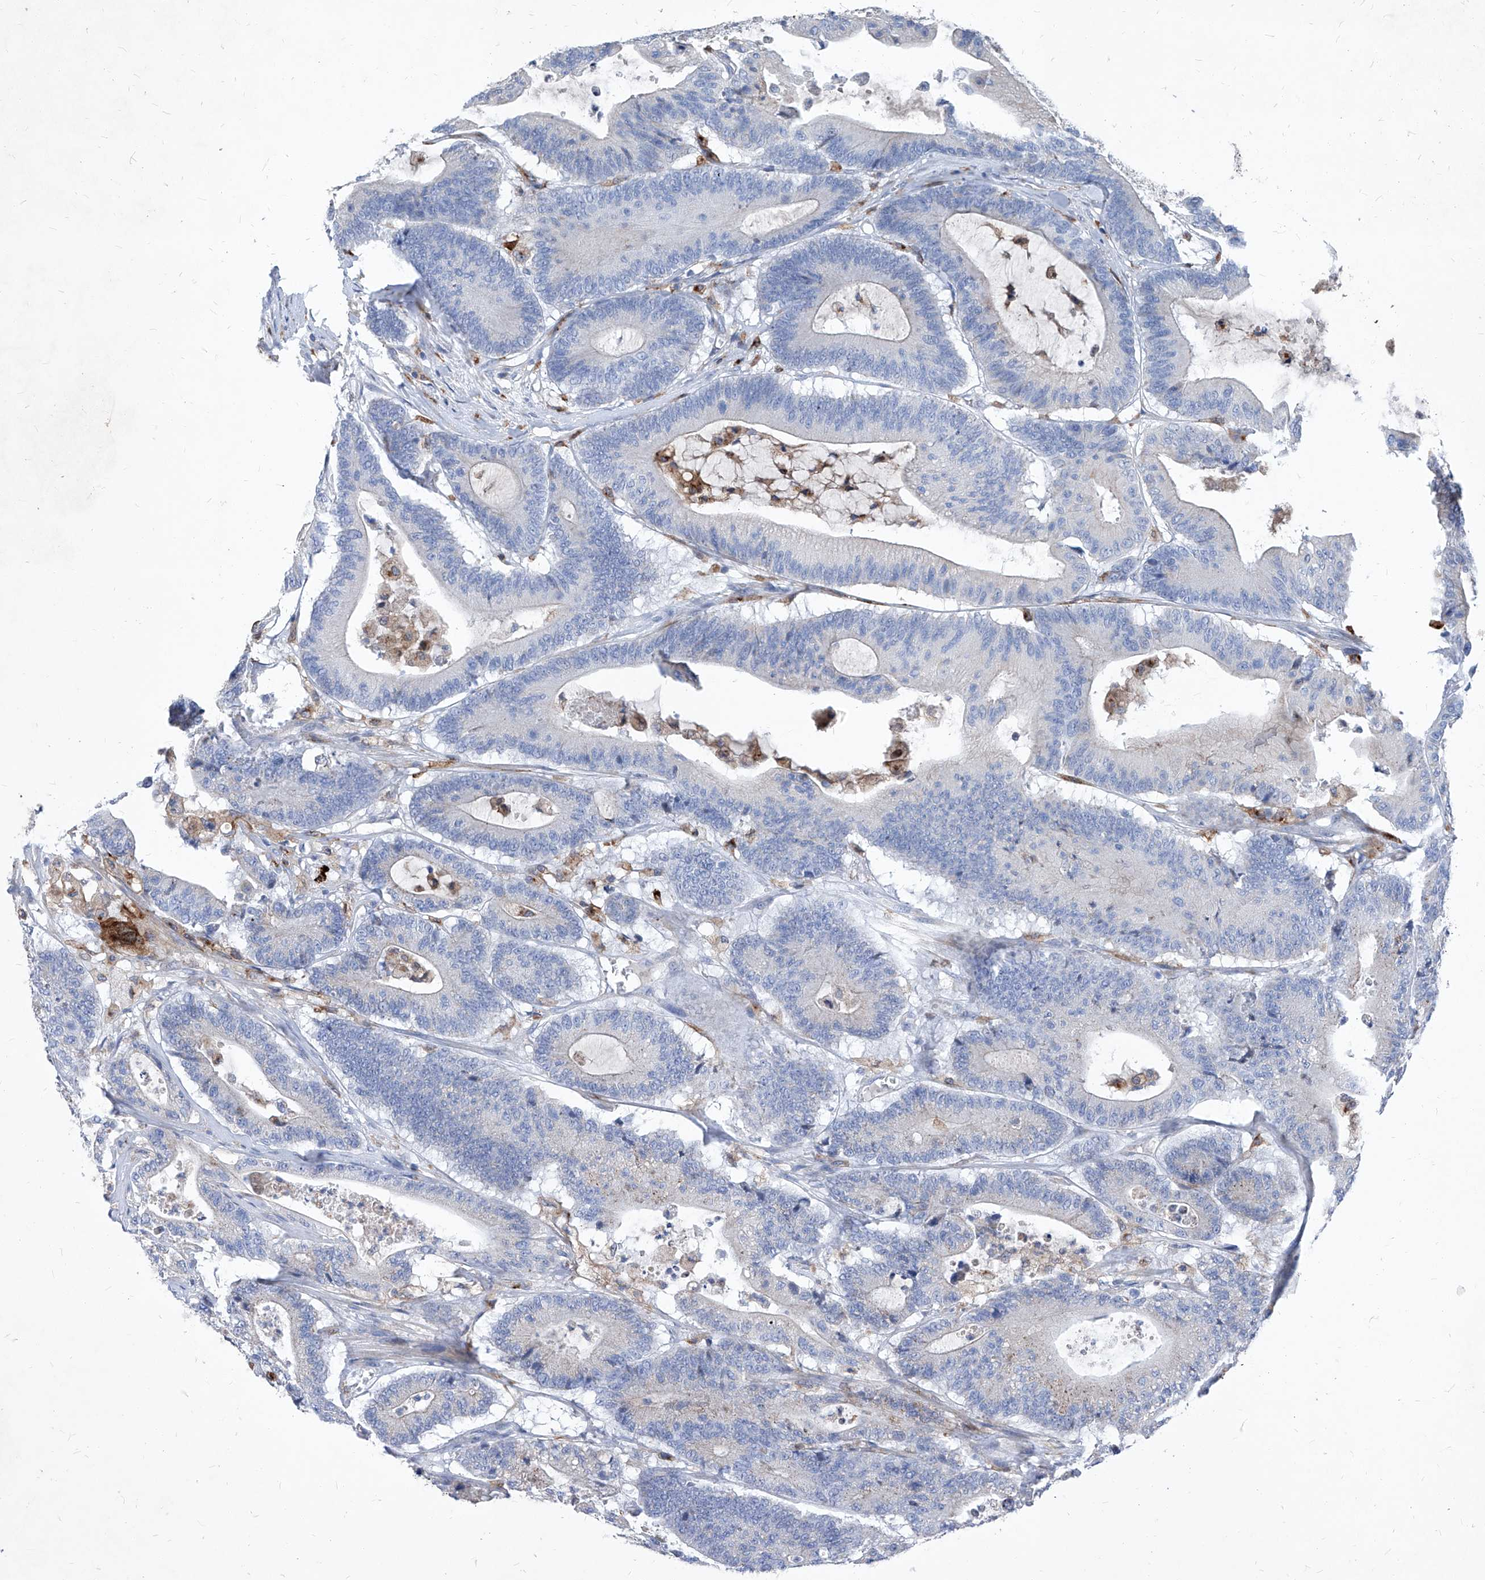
{"staining": {"intensity": "negative", "quantity": "none", "location": "none"}, "tissue": "colorectal cancer", "cell_type": "Tumor cells", "image_type": "cancer", "snomed": [{"axis": "morphology", "description": "Adenocarcinoma, NOS"}, {"axis": "topography", "description": "Colon"}], "caption": "Immunohistochemistry photomicrograph of neoplastic tissue: colorectal cancer stained with DAB displays no significant protein staining in tumor cells. (Brightfield microscopy of DAB (3,3'-diaminobenzidine) IHC at high magnification).", "gene": "UBOX5", "patient": {"sex": "female", "age": 84}}